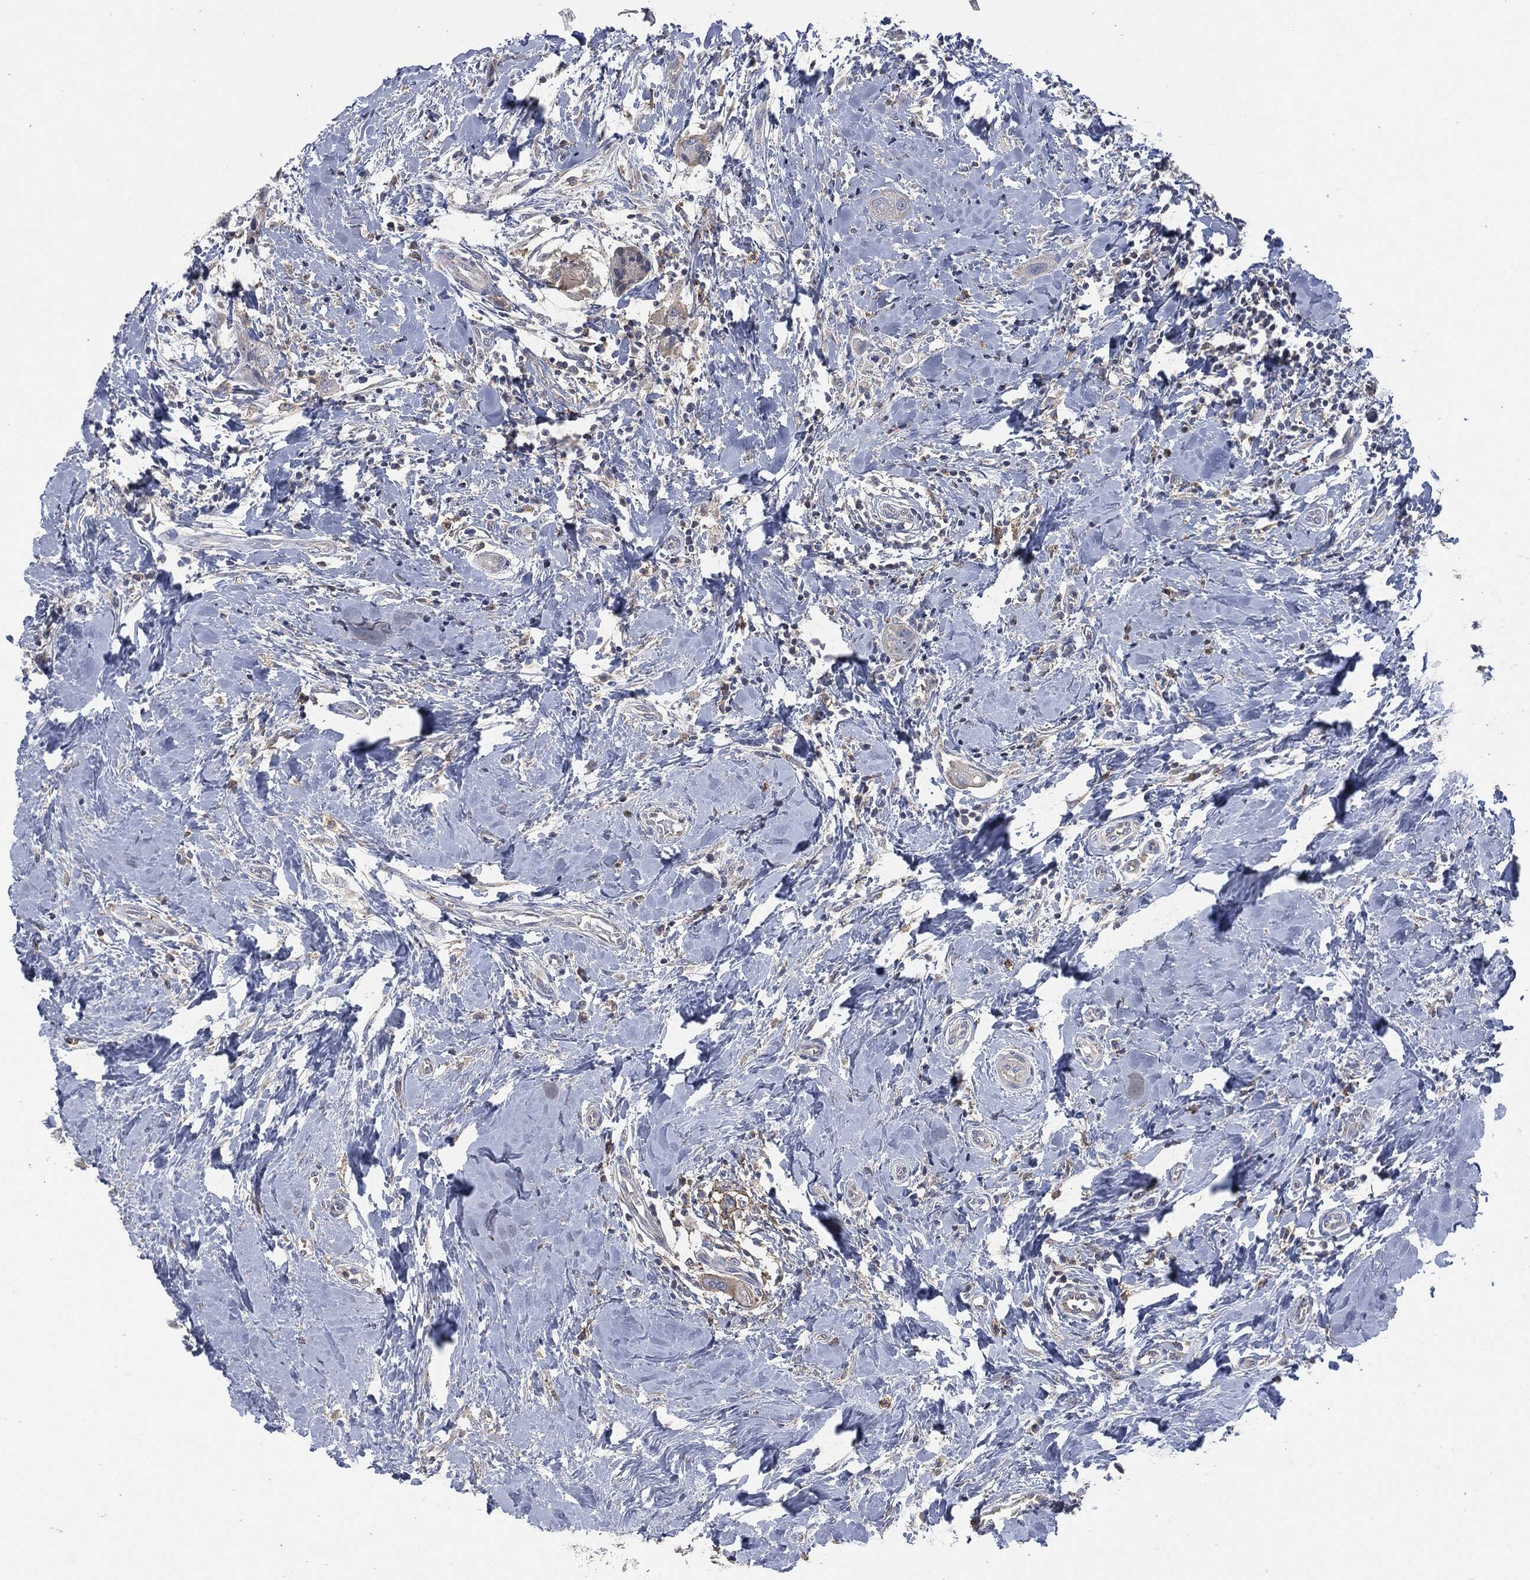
{"staining": {"intensity": "weak", "quantity": "25%-75%", "location": "cytoplasmic/membranous"}, "tissue": "head and neck cancer", "cell_type": "Tumor cells", "image_type": "cancer", "snomed": [{"axis": "morphology", "description": "Normal tissue, NOS"}, {"axis": "morphology", "description": "Squamous cell carcinoma, NOS"}, {"axis": "topography", "description": "Skeletal muscle"}, {"axis": "topography", "description": "Head-Neck"}], "caption": "Immunohistochemistry (DAB) staining of squamous cell carcinoma (head and neck) exhibits weak cytoplasmic/membranous protein staining in about 25%-75% of tumor cells.", "gene": "CD33", "patient": {"sex": "male", "age": 51}}